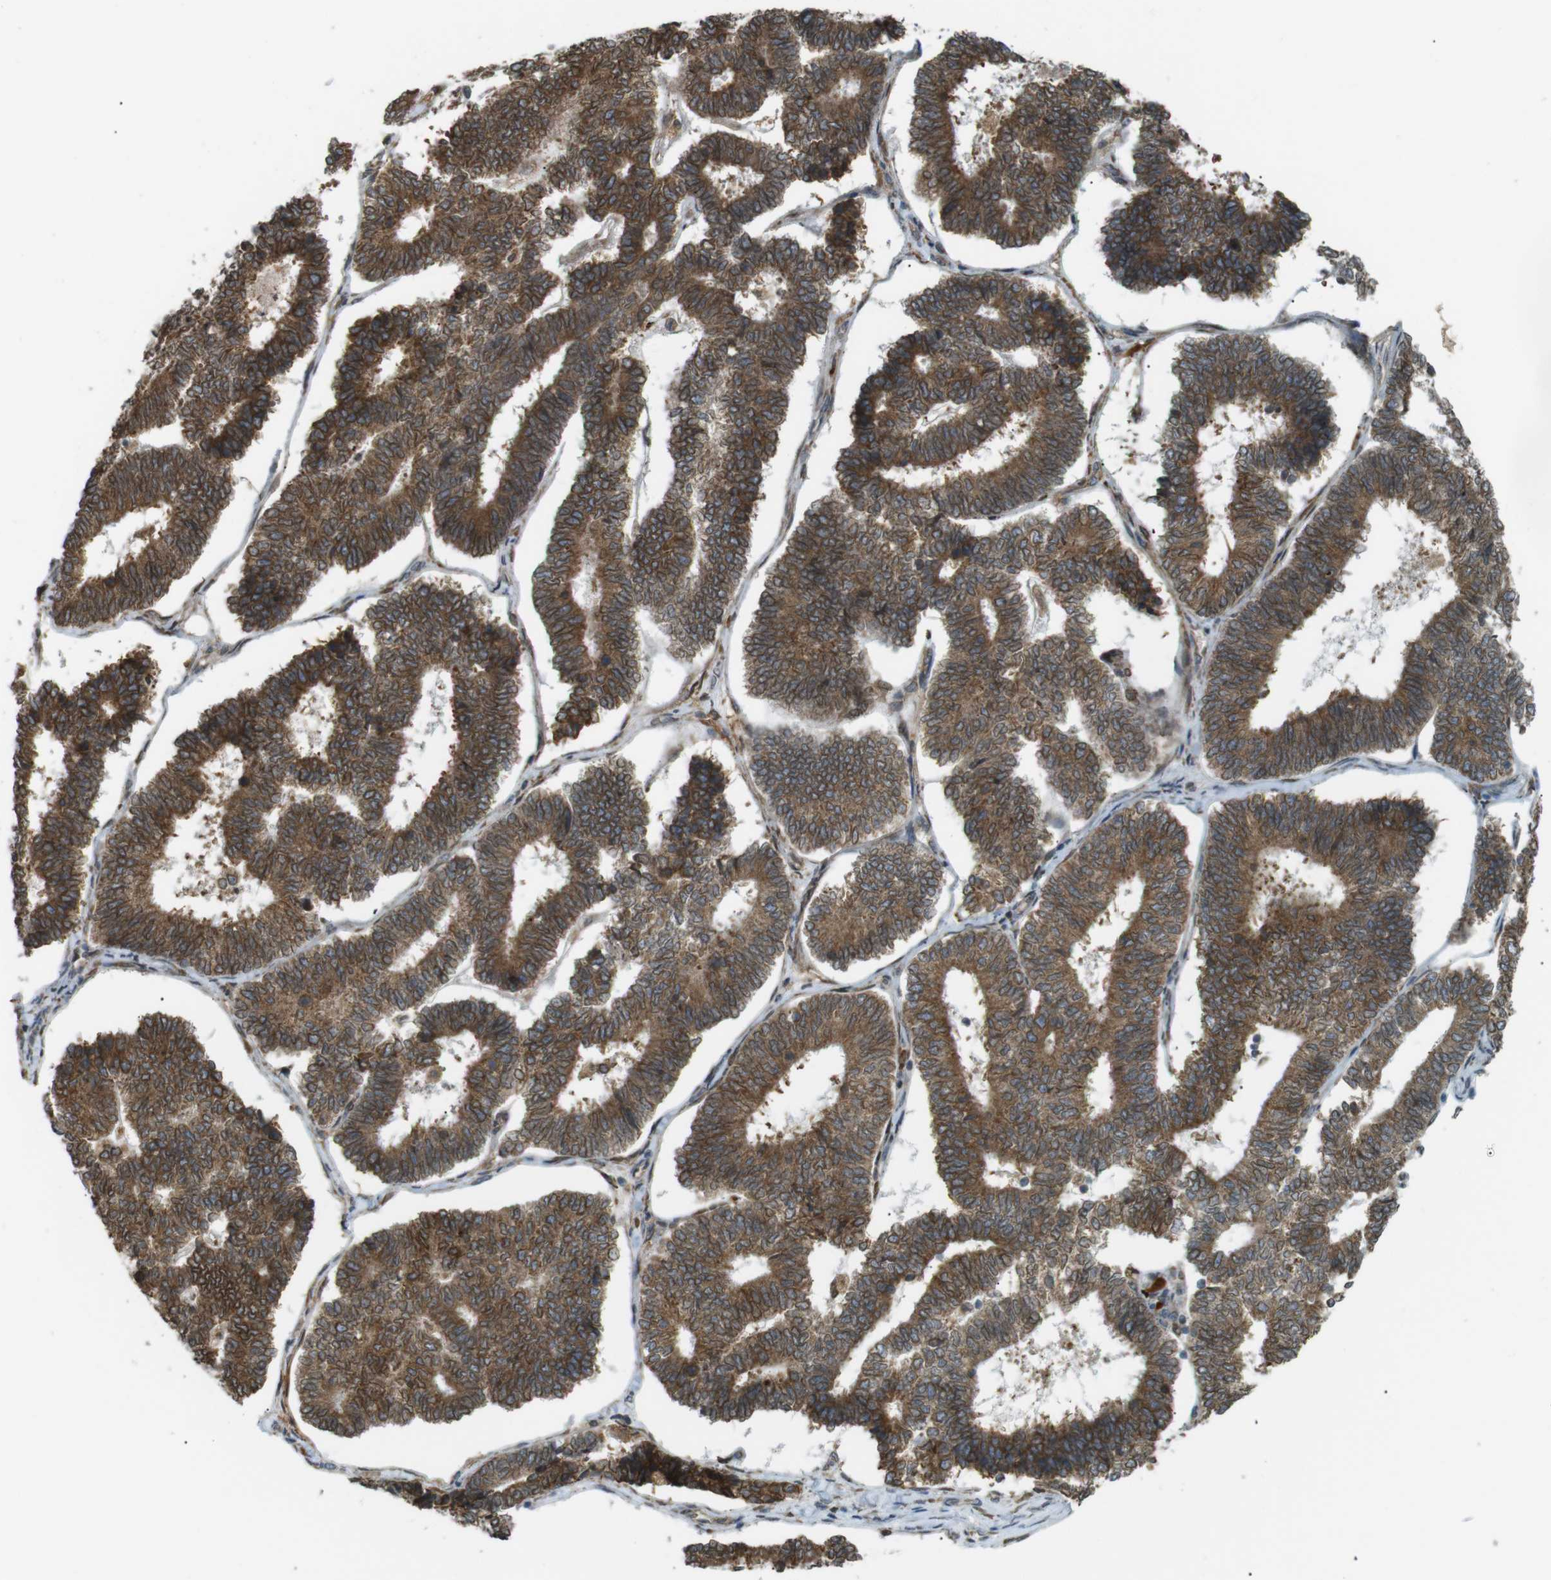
{"staining": {"intensity": "strong", "quantity": ">75%", "location": "cytoplasmic/membranous"}, "tissue": "endometrial cancer", "cell_type": "Tumor cells", "image_type": "cancer", "snomed": [{"axis": "morphology", "description": "Adenocarcinoma, NOS"}, {"axis": "topography", "description": "Endometrium"}], "caption": "The image exhibits a brown stain indicating the presence of a protein in the cytoplasmic/membranous of tumor cells in endometrial cancer.", "gene": "TMED4", "patient": {"sex": "female", "age": 70}}